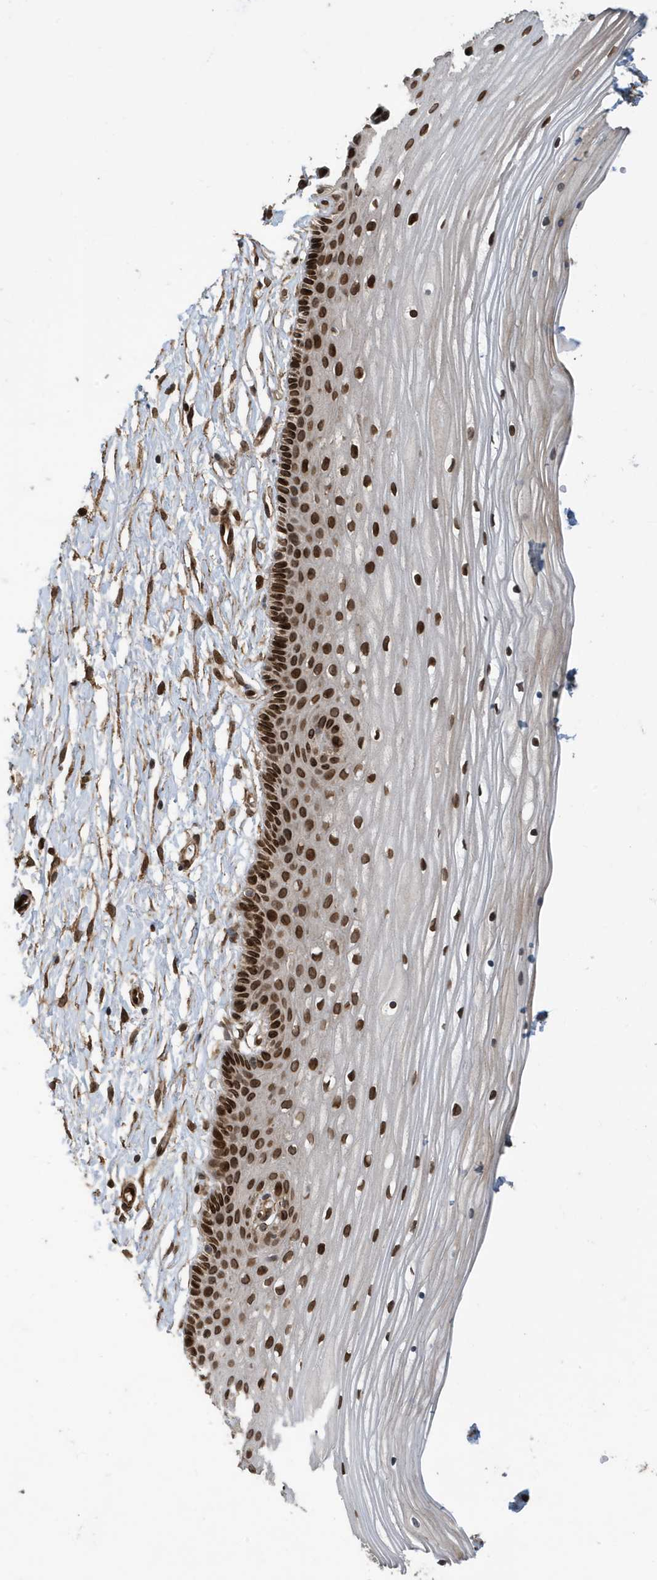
{"staining": {"intensity": "strong", "quantity": ">75%", "location": "nuclear"}, "tissue": "vagina", "cell_type": "Squamous epithelial cells", "image_type": "normal", "snomed": [{"axis": "morphology", "description": "Normal tissue, NOS"}, {"axis": "topography", "description": "Vagina"}, {"axis": "topography", "description": "Cervix"}], "caption": "A high-resolution photomicrograph shows IHC staining of normal vagina, which demonstrates strong nuclear expression in about >75% of squamous epithelial cells. The protein is shown in brown color, while the nuclei are stained blue.", "gene": "DUSP18", "patient": {"sex": "female", "age": 40}}